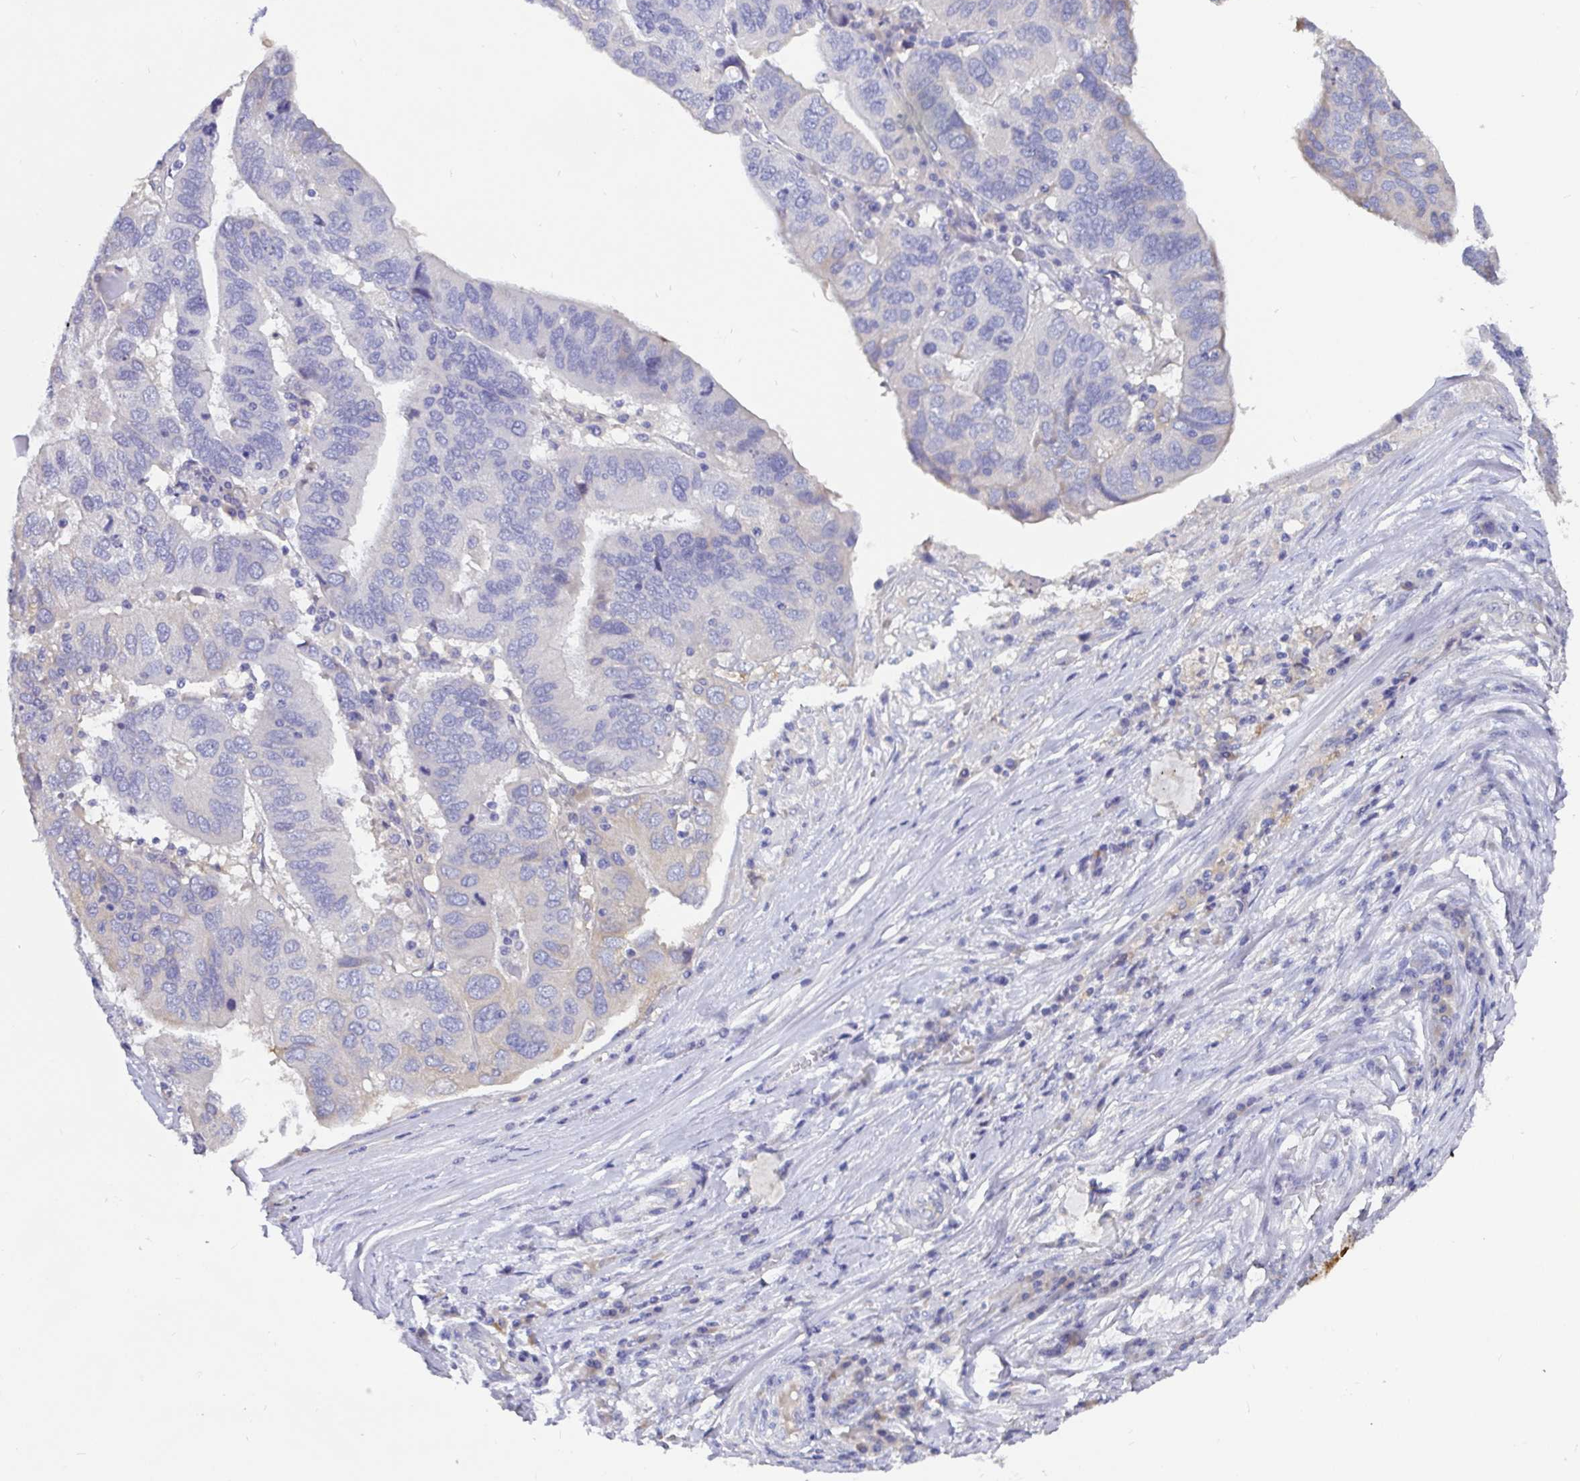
{"staining": {"intensity": "negative", "quantity": "none", "location": "none"}, "tissue": "ovarian cancer", "cell_type": "Tumor cells", "image_type": "cancer", "snomed": [{"axis": "morphology", "description": "Cystadenocarcinoma, serous, NOS"}, {"axis": "topography", "description": "Ovary"}], "caption": "There is no significant staining in tumor cells of ovarian cancer (serous cystadenocarcinoma).", "gene": "ADAMTS6", "patient": {"sex": "female", "age": 79}}